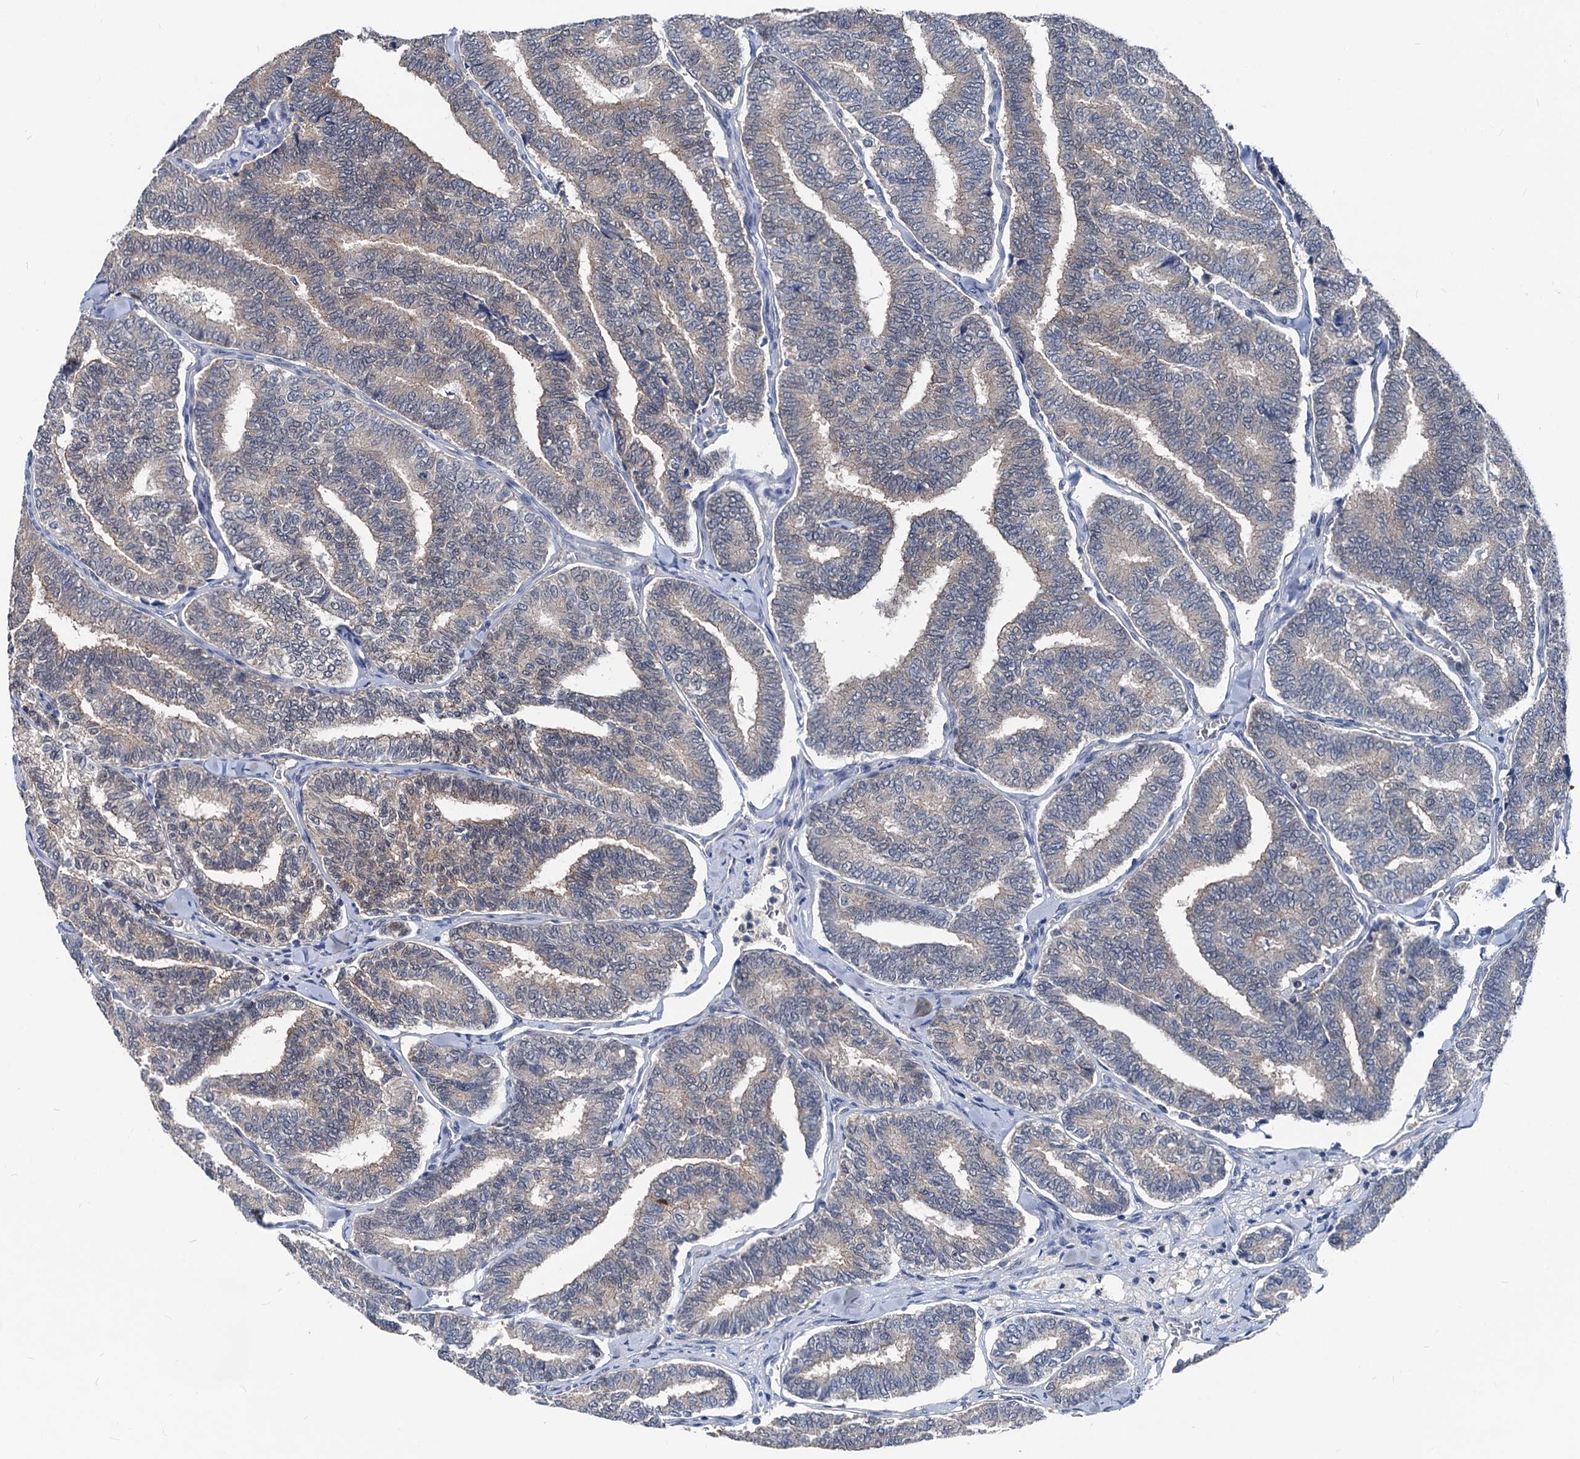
{"staining": {"intensity": "moderate", "quantity": "25%-75%", "location": "cytoplasmic/membranous"}, "tissue": "thyroid cancer", "cell_type": "Tumor cells", "image_type": "cancer", "snomed": [{"axis": "morphology", "description": "Papillary adenocarcinoma, NOS"}, {"axis": "topography", "description": "Thyroid gland"}], "caption": "The histopathology image exhibits staining of thyroid papillary adenocarcinoma, revealing moderate cytoplasmic/membranous protein positivity (brown color) within tumor cells.", "gene": "GLO1", "patient": {"sex": "female", "age": 35}}